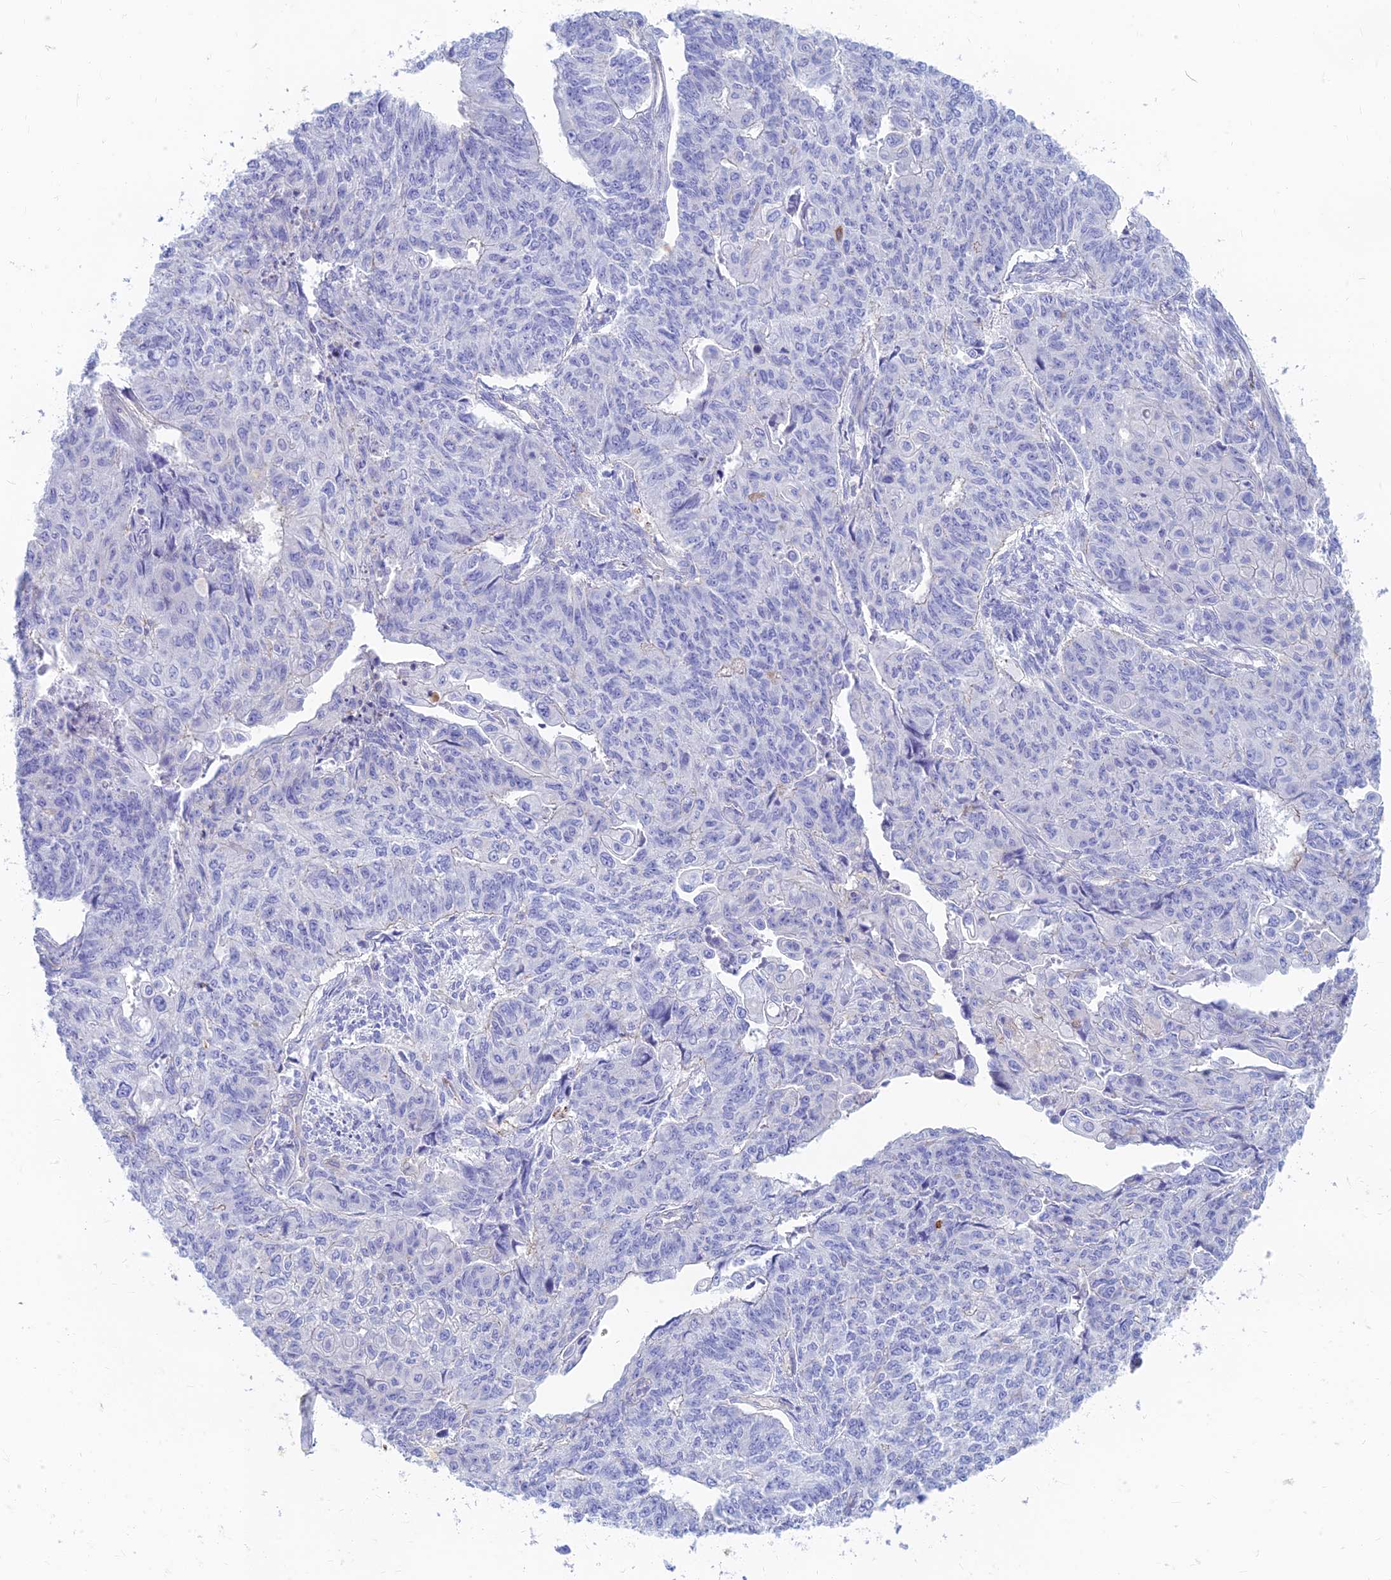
{"staining": {"intensity": "negative", "quantity": "none", "location": "none"}, "tissue": "endometrial cancer", "cell_type": "Tumor cells", "image_type": "cancer", "snomed": [{"axis": "morphology", "description": "Adenocarcinoma, NOS"}, {"axis": "topography", "description": "Endometrium"}], "caption": "IHC photomicrograph of adenocarcinoma (endometrial) stained for a protein (brown), which reveals no positivity in tumor cells.", "gene": "STRN4", "patient": {"sex": "female", "age": 32}}